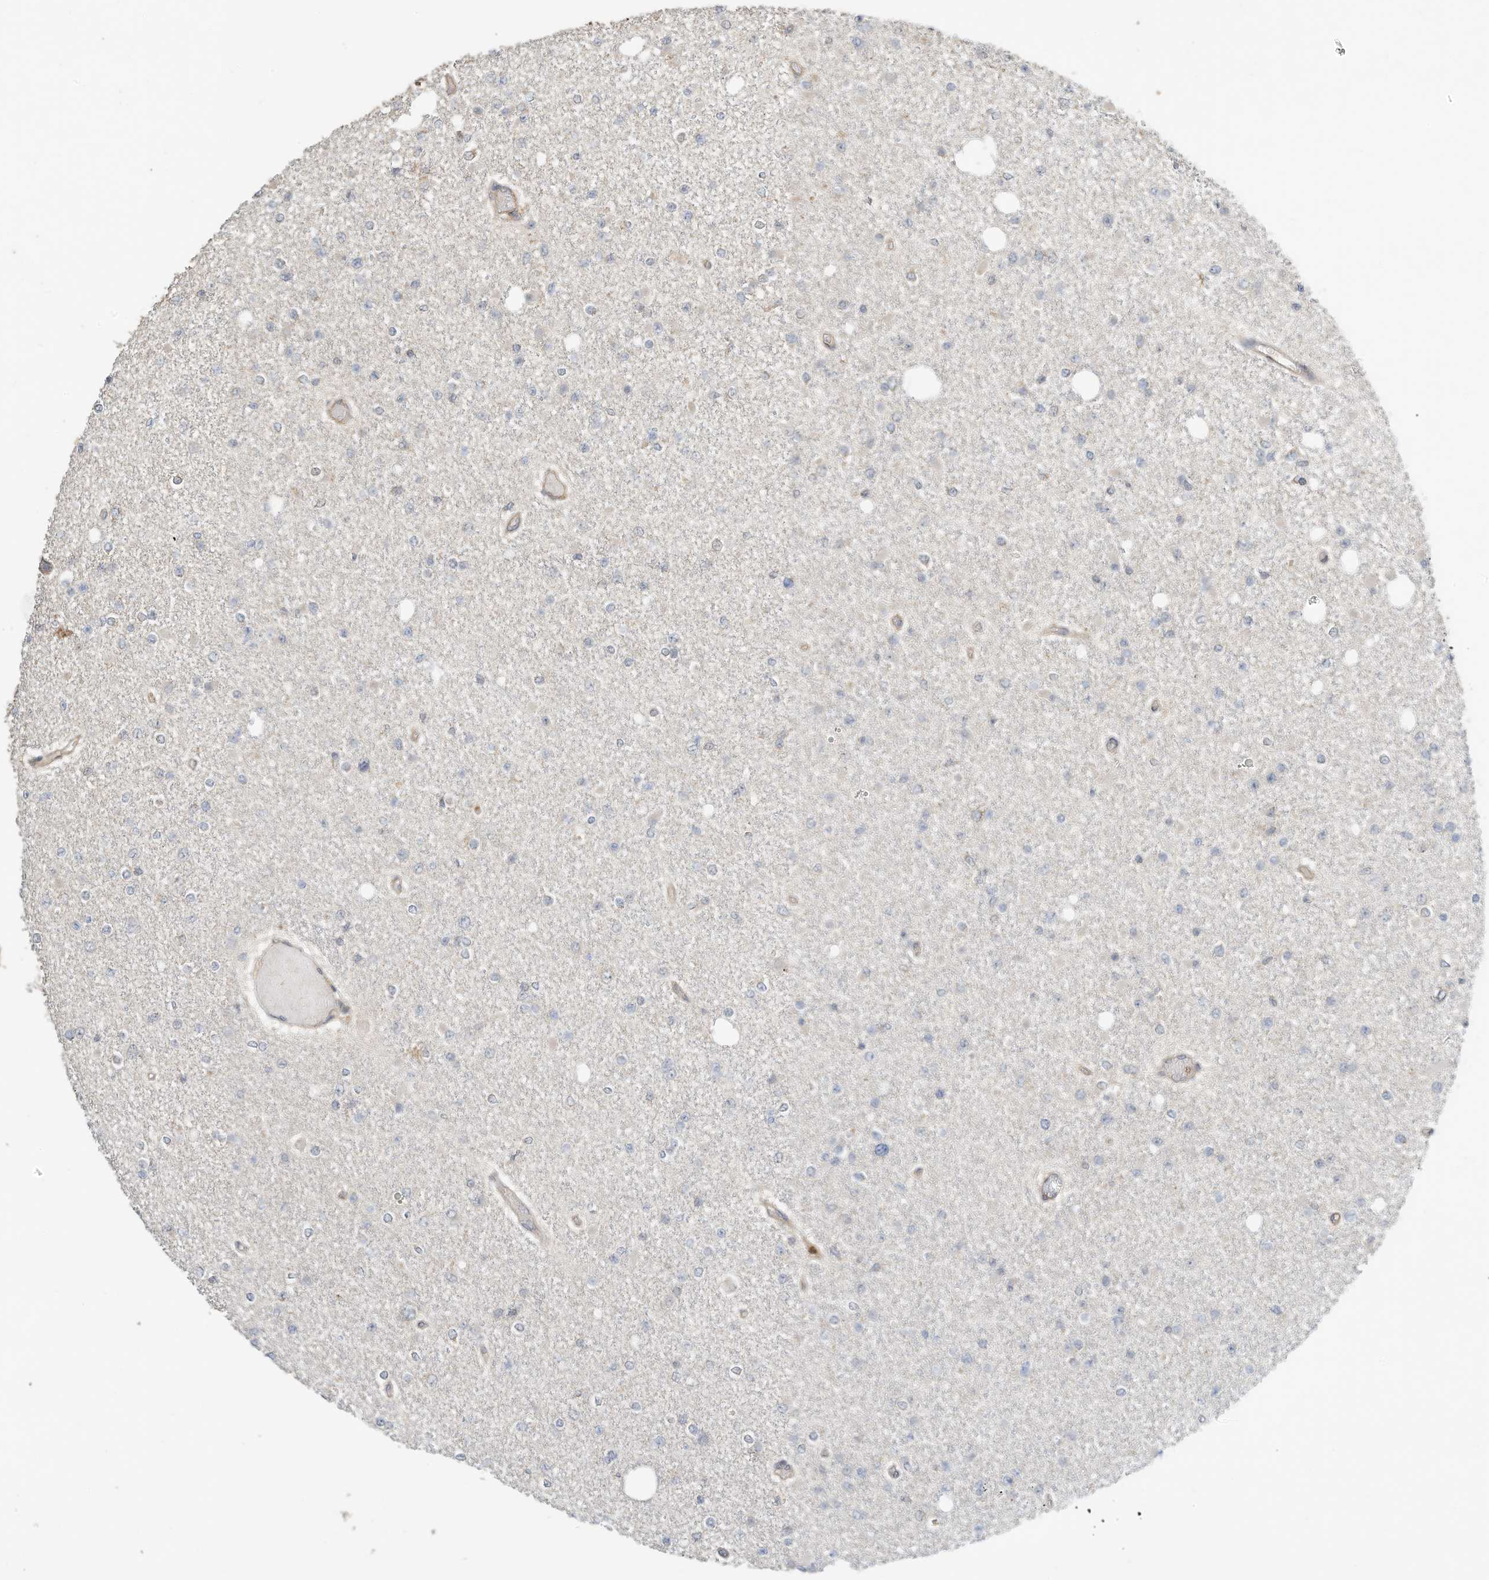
{"staining": {"intensity": "negative", "quantity": "none", "location": "none"}, "tissue": "glioma", "cell_type": "Tumor cells", "image_type": "cancer", "snomed": [{"axis": "morphology", "description": "Glioma, malignant, Low grade"}, {"axis": "topography", "description": "Brain"}], "caption": "This is a photomicrograph of immunohistochemistry (IHC) staining of glioma, which shows no expression in tumor cells. (Immunohistochemistry (ihc), brightfield microscopy, high magnification).", "gene": "OFD1", "patient": {"sex": "female", "age": 22}}